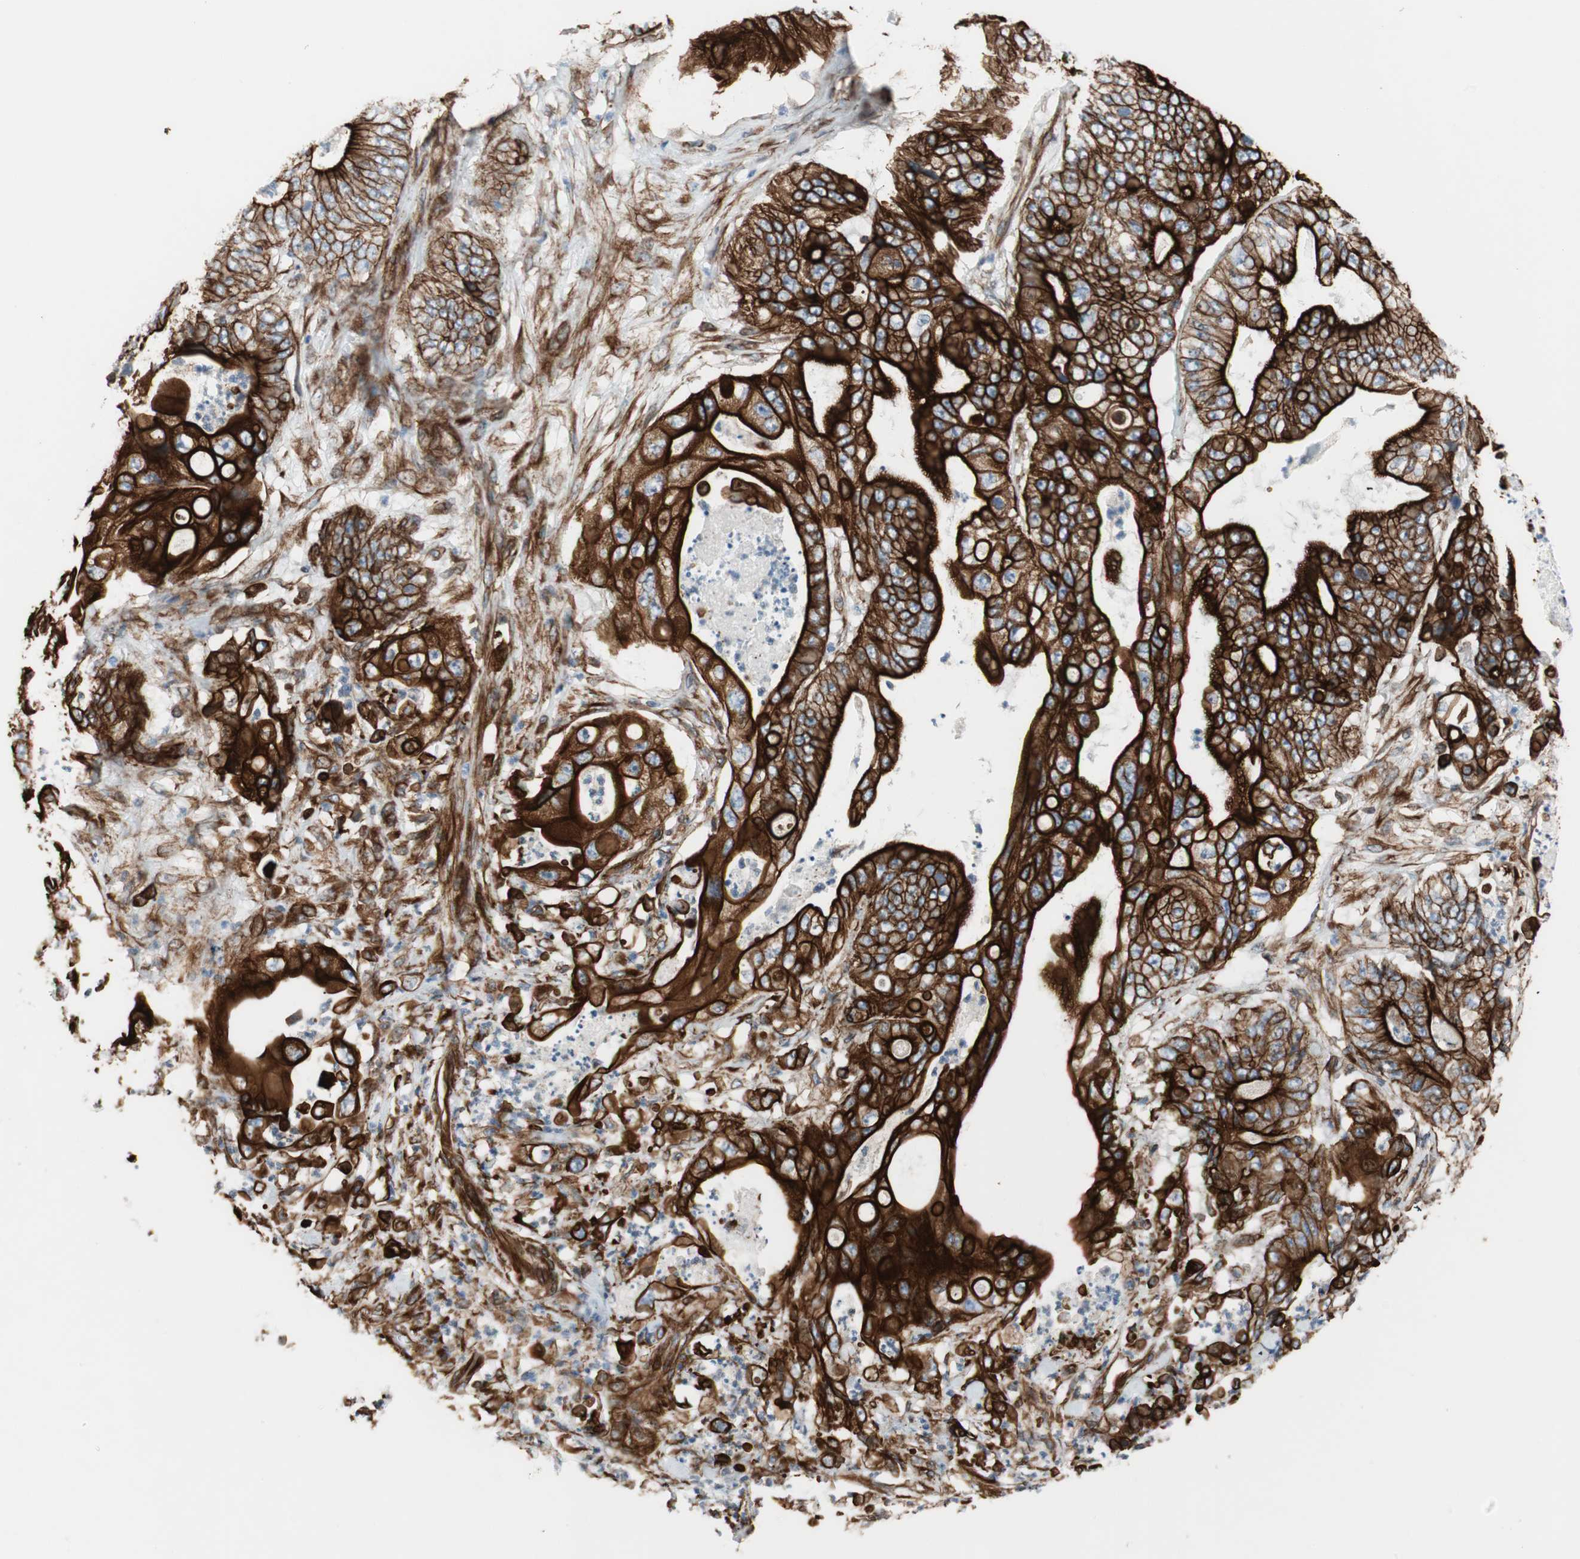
{"staining": {"intensity": "strong", "quantity": ">75%", "location": "cytoplasmic/membranous"}, "tissue": "stomach cancer", "cell_type": "Tumor cells", "image_type": "cancer", "snomed": [{"axis": "morphology", "description": "Adenocarcinoma, NOS"}, {"axis": "topography", "description": "Stomach"}], "caption": "Approximately >75% of tumor cells in human stomach cancer (adenocarcinoma) demonstrate strong cytoplasmic/membranous protein expression as visualized by brown immunohistochemical staining.", "gene": "TCTA", "patient": {"sex": "female", "age": 73}}